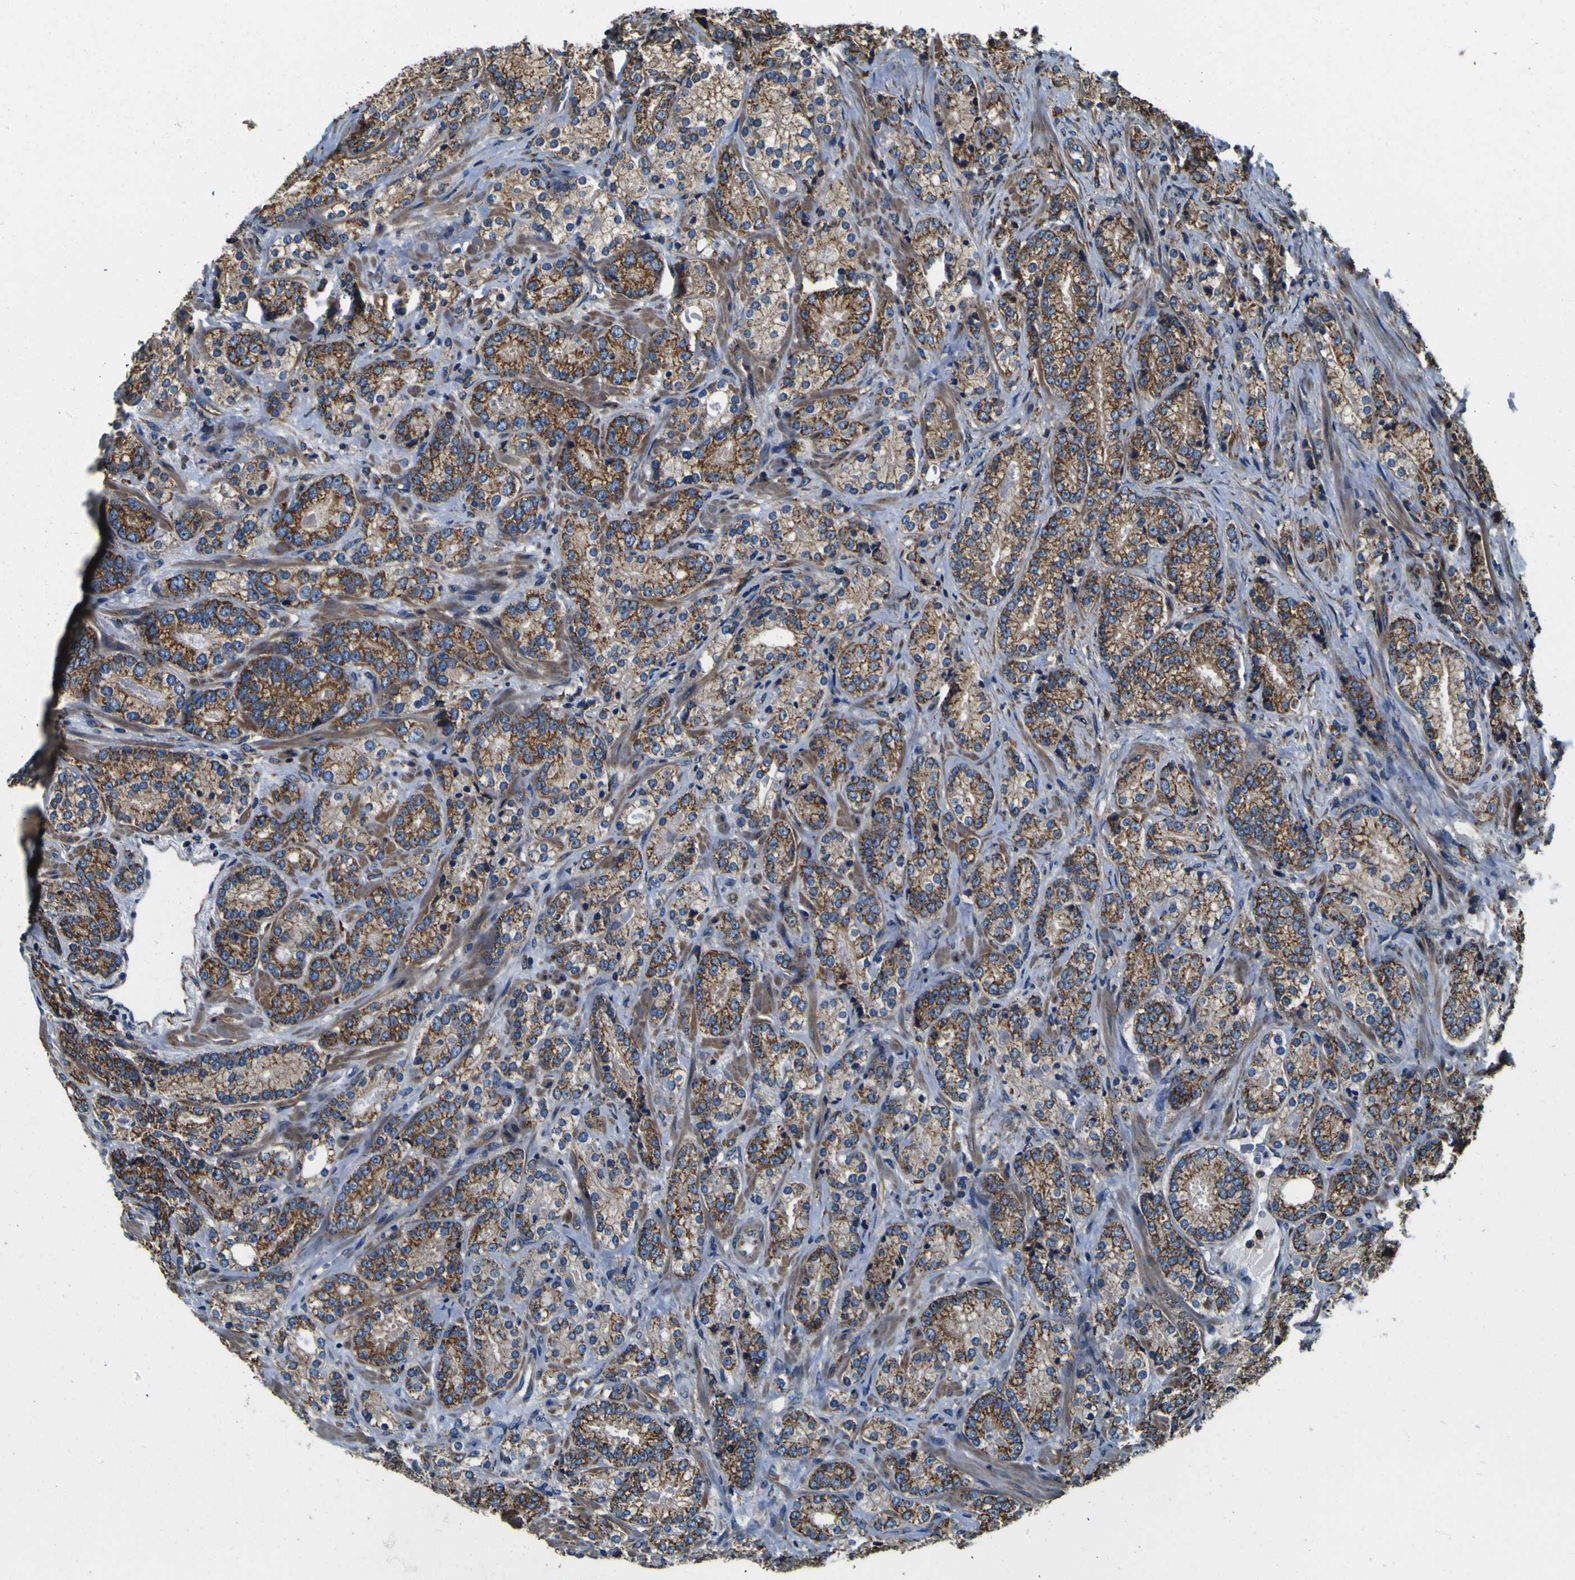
{"staining": {"intensity": "moderate", "quantity": ">75%", "location": "cytoplasmic/membranous"}, "tissue": "prostate cancer", "cell_type": "Tumor cells", "image_type": "cancer", "snomed": [{"axis": "morphology", "description": "Adenocarcinoma, High grade"}, {"axis": "topography", "description": "Prostate"}], "caption": "This image shows IHC staining of adenocarcinoma (high-grade) (prostate), with medium moderate cytoplasmic/membranous expression in about >75% of tumor cells.", "gene": "INPP5A", "patient": {"sex": "male", "age": 61}}